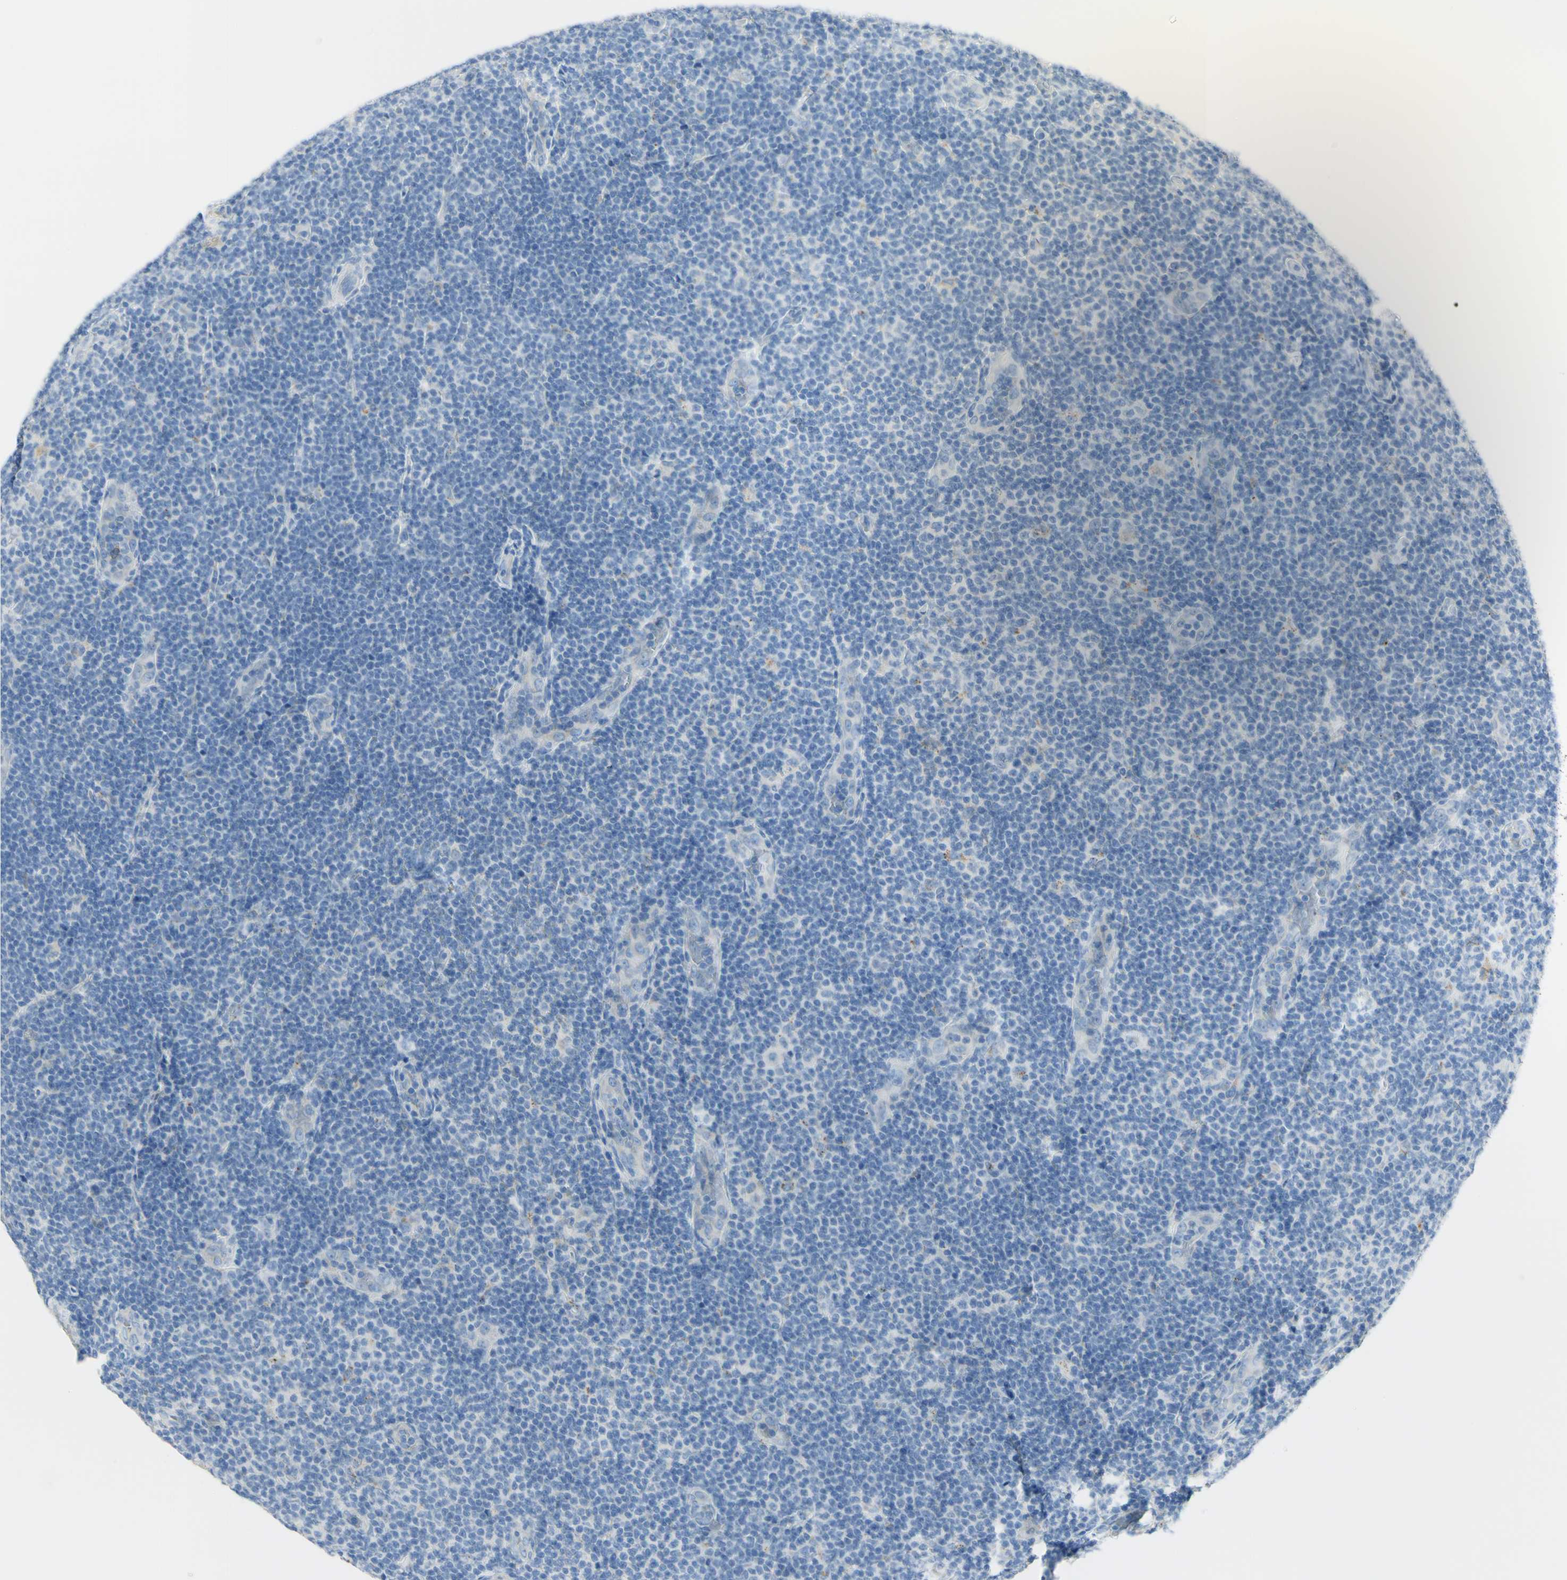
{"staining": {"intensity": "negative", "quantity": "none", "location": "none"}, "tissue": "lymphoma", "cell_type": "Tumor cells", "image_type": "cancer", "snomed": [{"axis": "morphology", "description": "Malignant lymphoma, non-Hodgkin's type, Low grade"}, {"axis": "topography", "description": "Lymph node"}], "caption": "High power microscopy histopathology image of an immunohistochemistry (IHC) image of malignant lymphoma, non-Hodgkin's type (low-grade), revealing no significant expression in tumor cells.", "gene": "TSPAN1", "patient": {"sex": "male", "age": 83}}